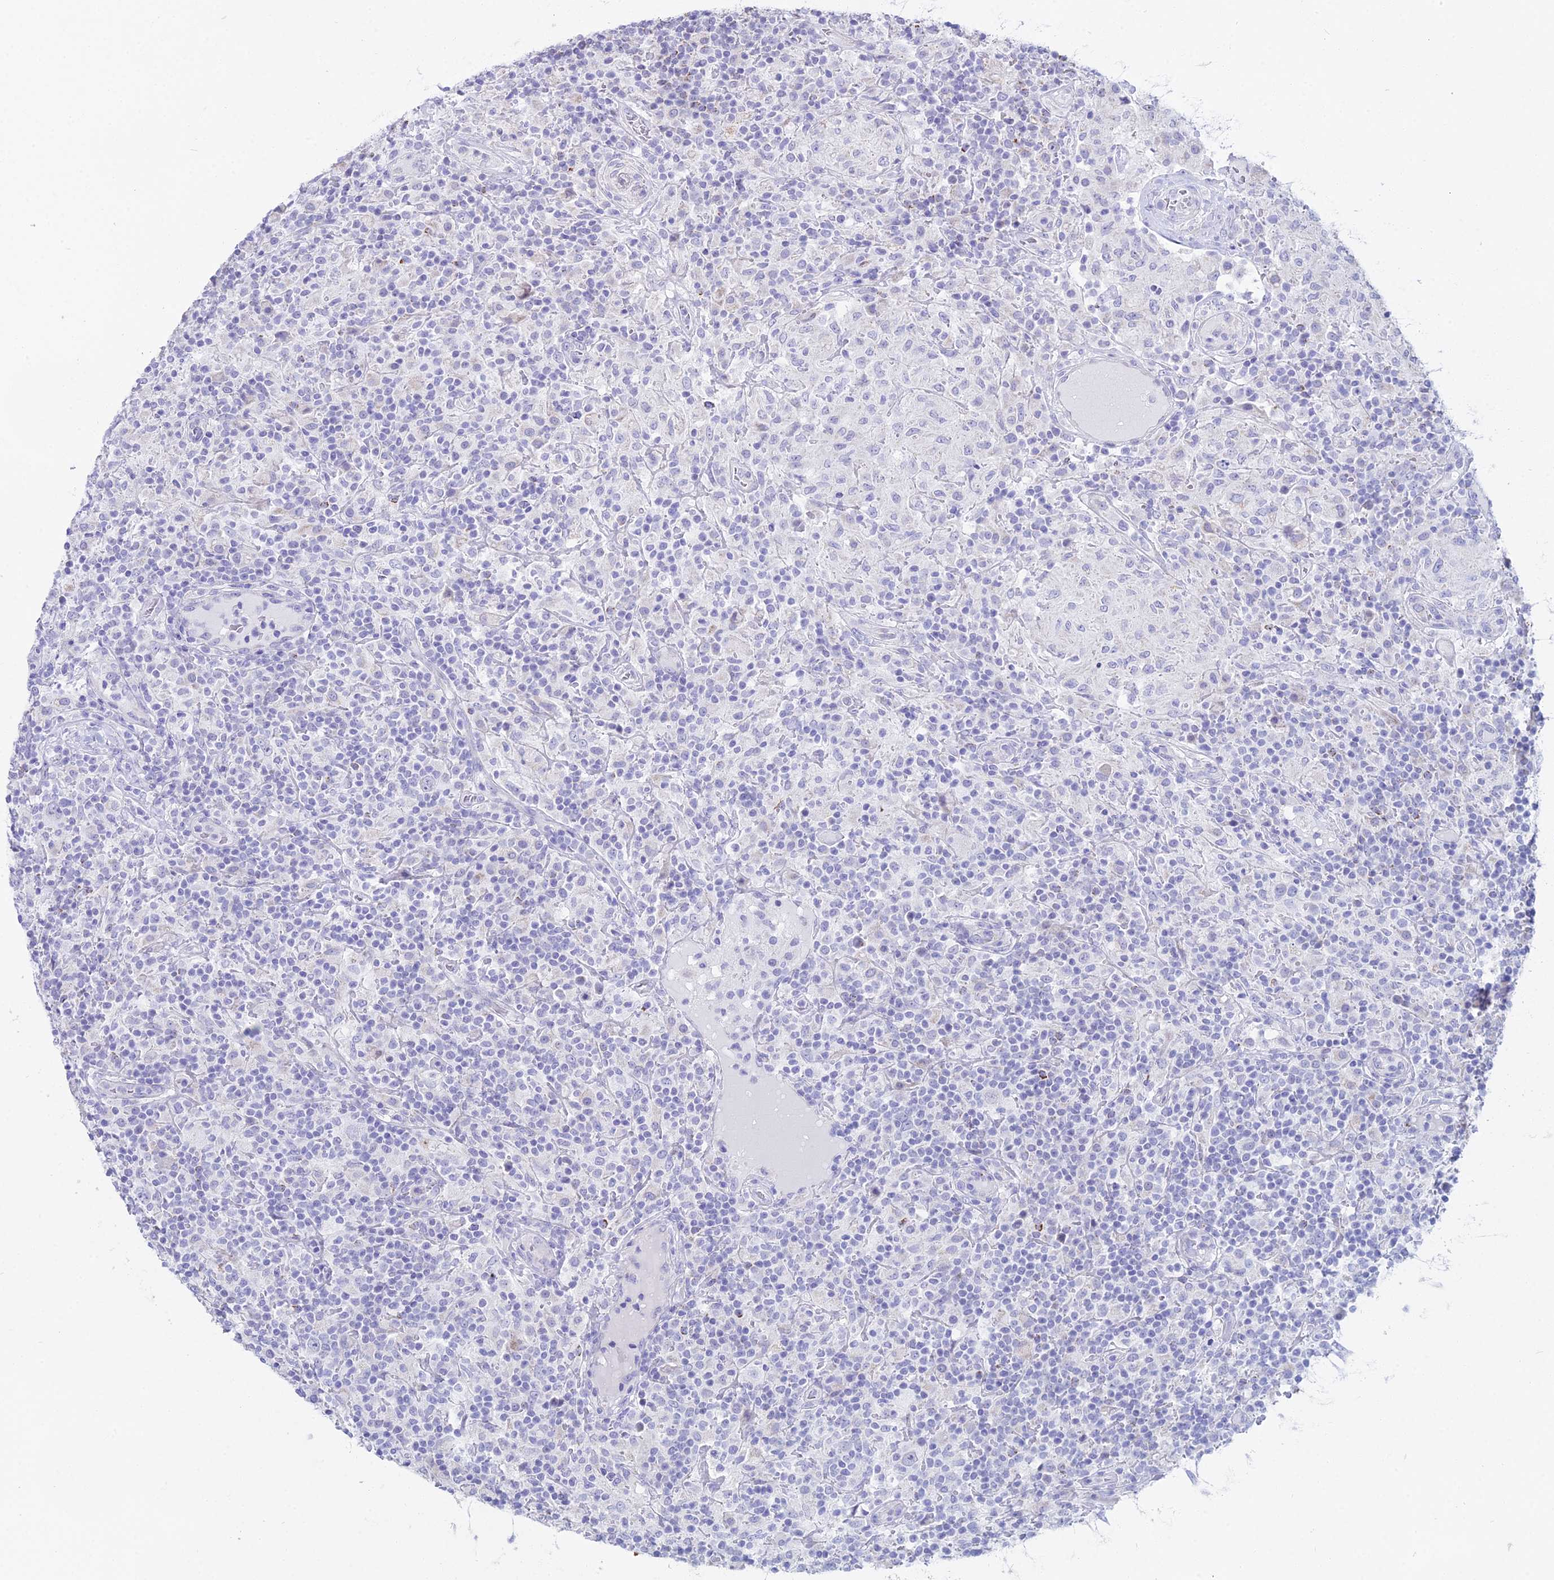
{"staining": {"intensity": "negative", "quantity": "none", "location": "none"}, "tissue": "lymphoma", "cell_type": "Tumor cells", "image_type": "cancer", "snomed": [{"axis": "morphology", "description": "Hodgkin's disease, NOS"}, {"axis": "topography", "description": "Lymph node"}], "caption": "Tumor cells show no significant protein positivity in lymphoma.", "gene": "CGB2", "patient": {"sex": "male", "age": 70}}